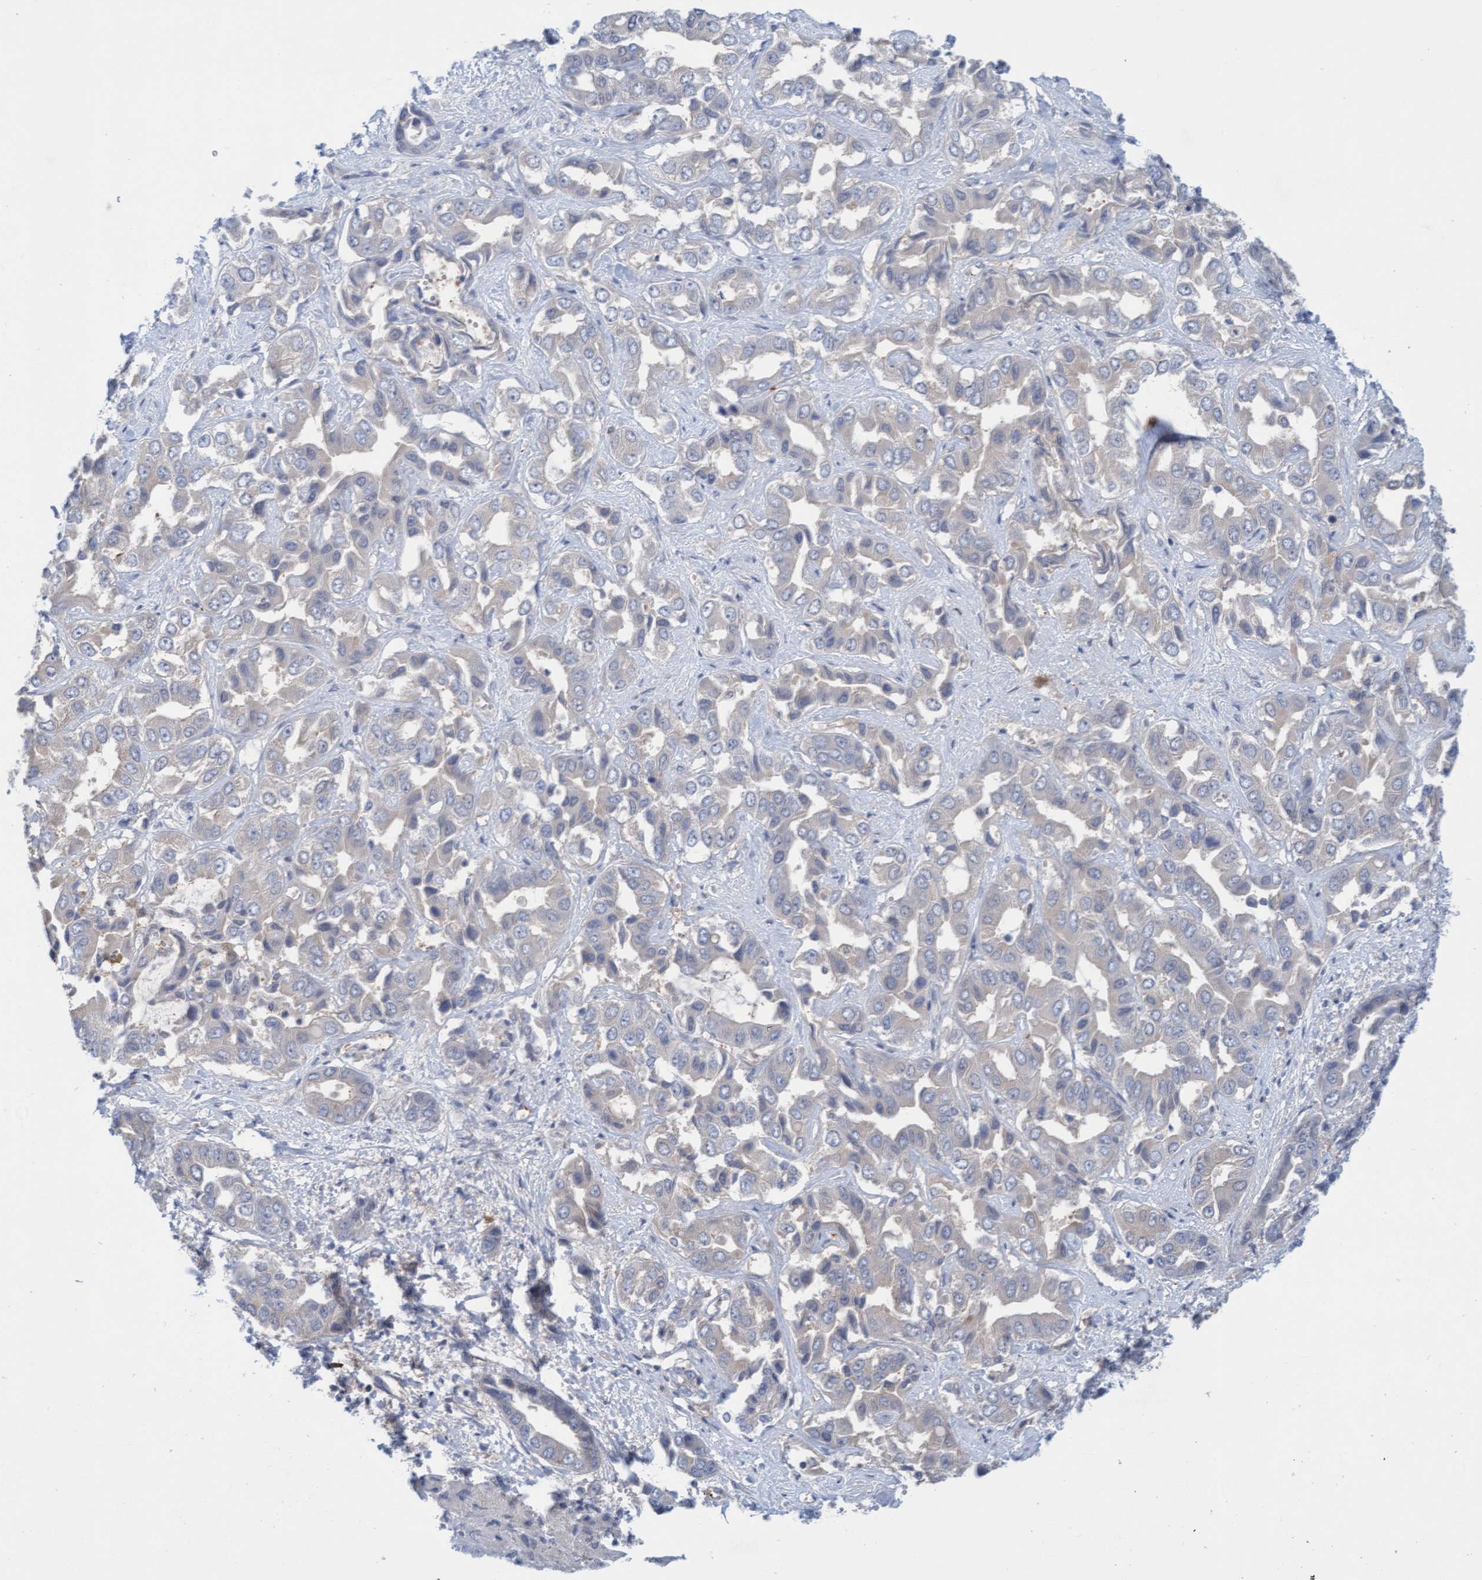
{"staining": {"intensity": "negative", "quantity": "none", "location": "none"}, "tissue": "liver cancer", "cell_type": "Tumor cells", "image_type": "cancer", "snomed": [{"axis": "morphology", "description": "Cholangiocarcinoma"}, {"axis": "topography", "description": "Liver"}], "caption": "Cholangiocarcinoma (liver) stained for a protein using immunohistochemistry exhibits no expression tumor cells.", "gene": "KLHL25", "patient": {"sex": "female", "age": 52}}